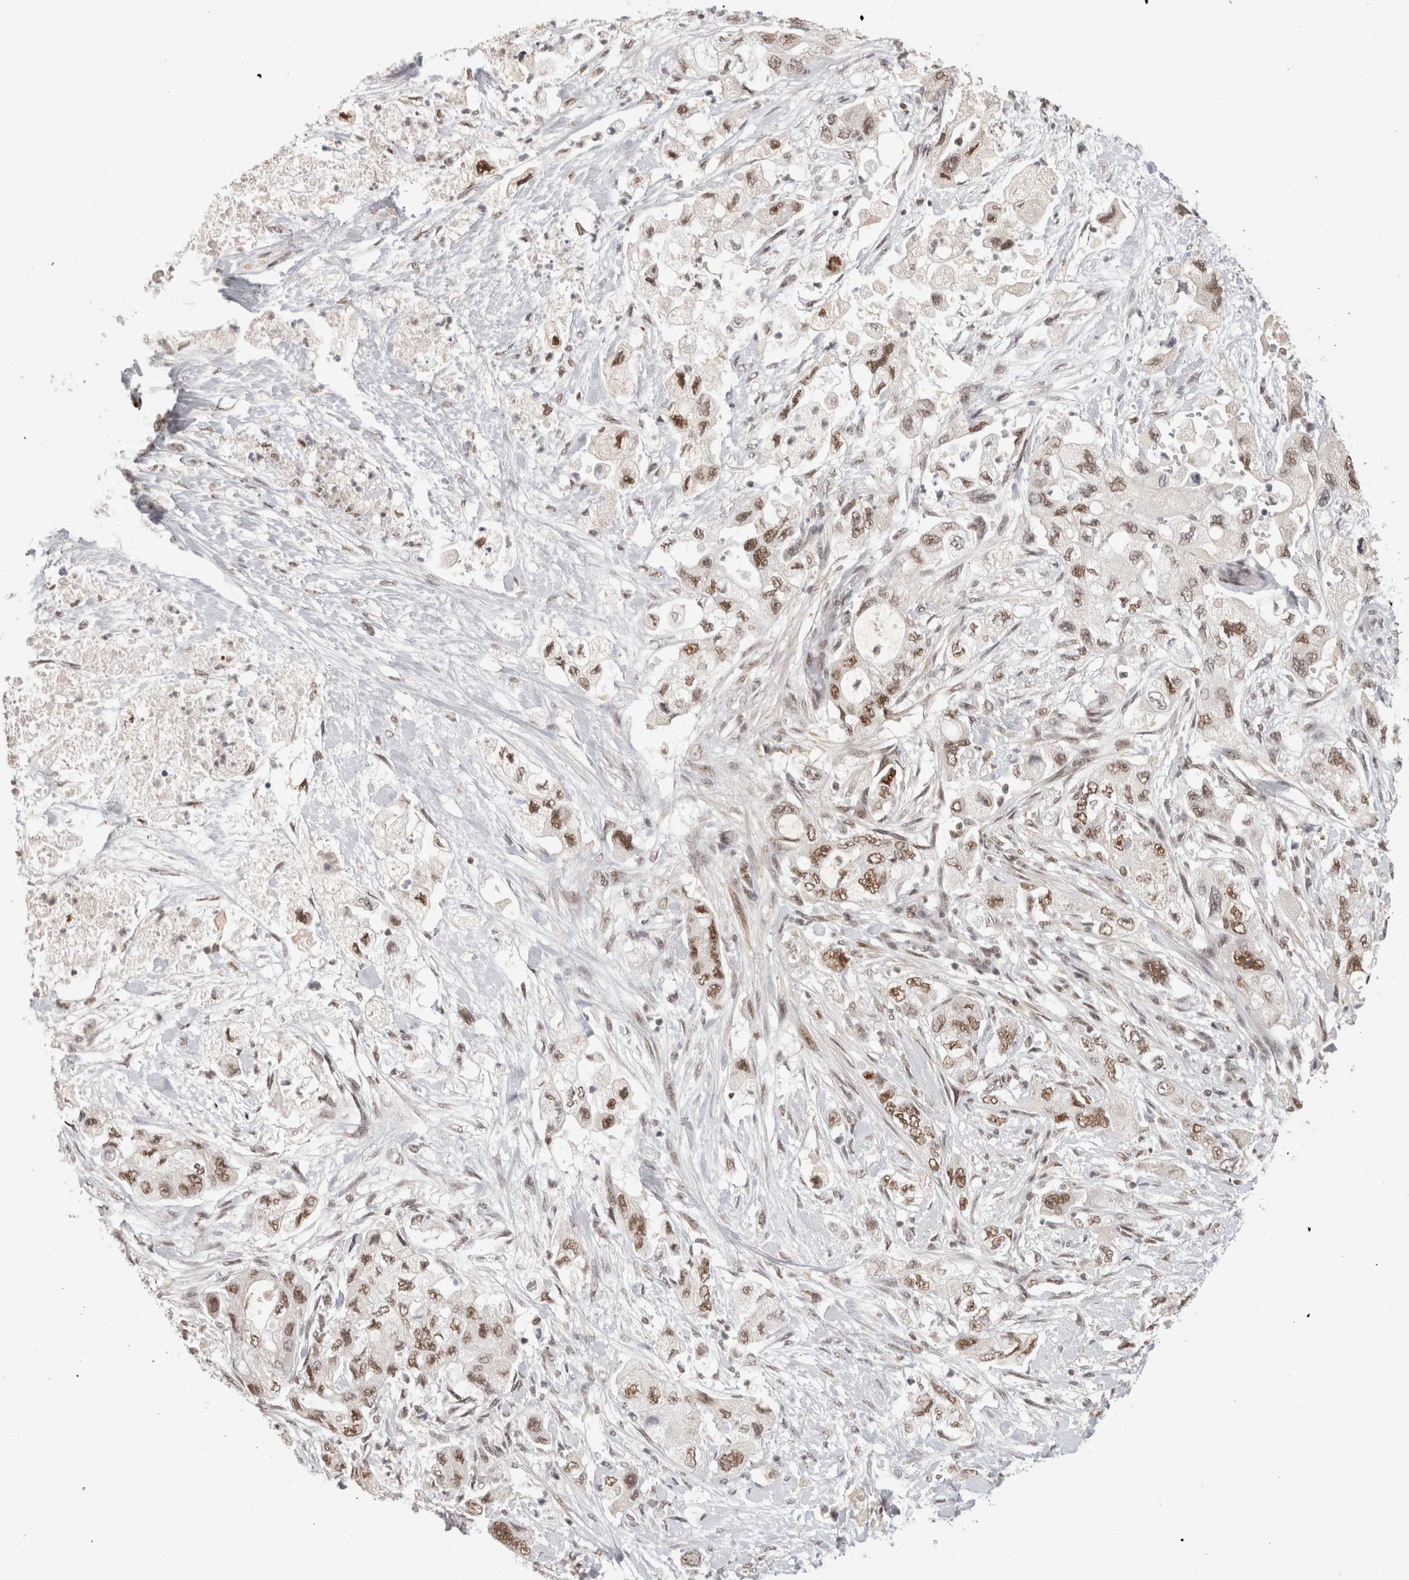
{"staining": {"intensity": "moderate", "quantity": ">75%", "location": "nuclear"}, "tissue": "pancreatic cancer", "cell_type": "Tumor cells", "image_type": "cancer", "snomed": [{"axis": "morphology", "description": "Adenocarcinoma, NOS"}, {"axis": "topography", "description": "Pancreas"}], "caption": "Pancreatic adenocarcinoma was stained to show a protein in brown. There is medium levels of moderate nuclear staining in approximately >75% of tumor cells. The staining is performed using DAB brown chromogen to label protein expression. The nuclei are counter-stained blue using hematoxylin.", "gene": "ZNF830", "patient": {"sex": "female", "age": 73}}